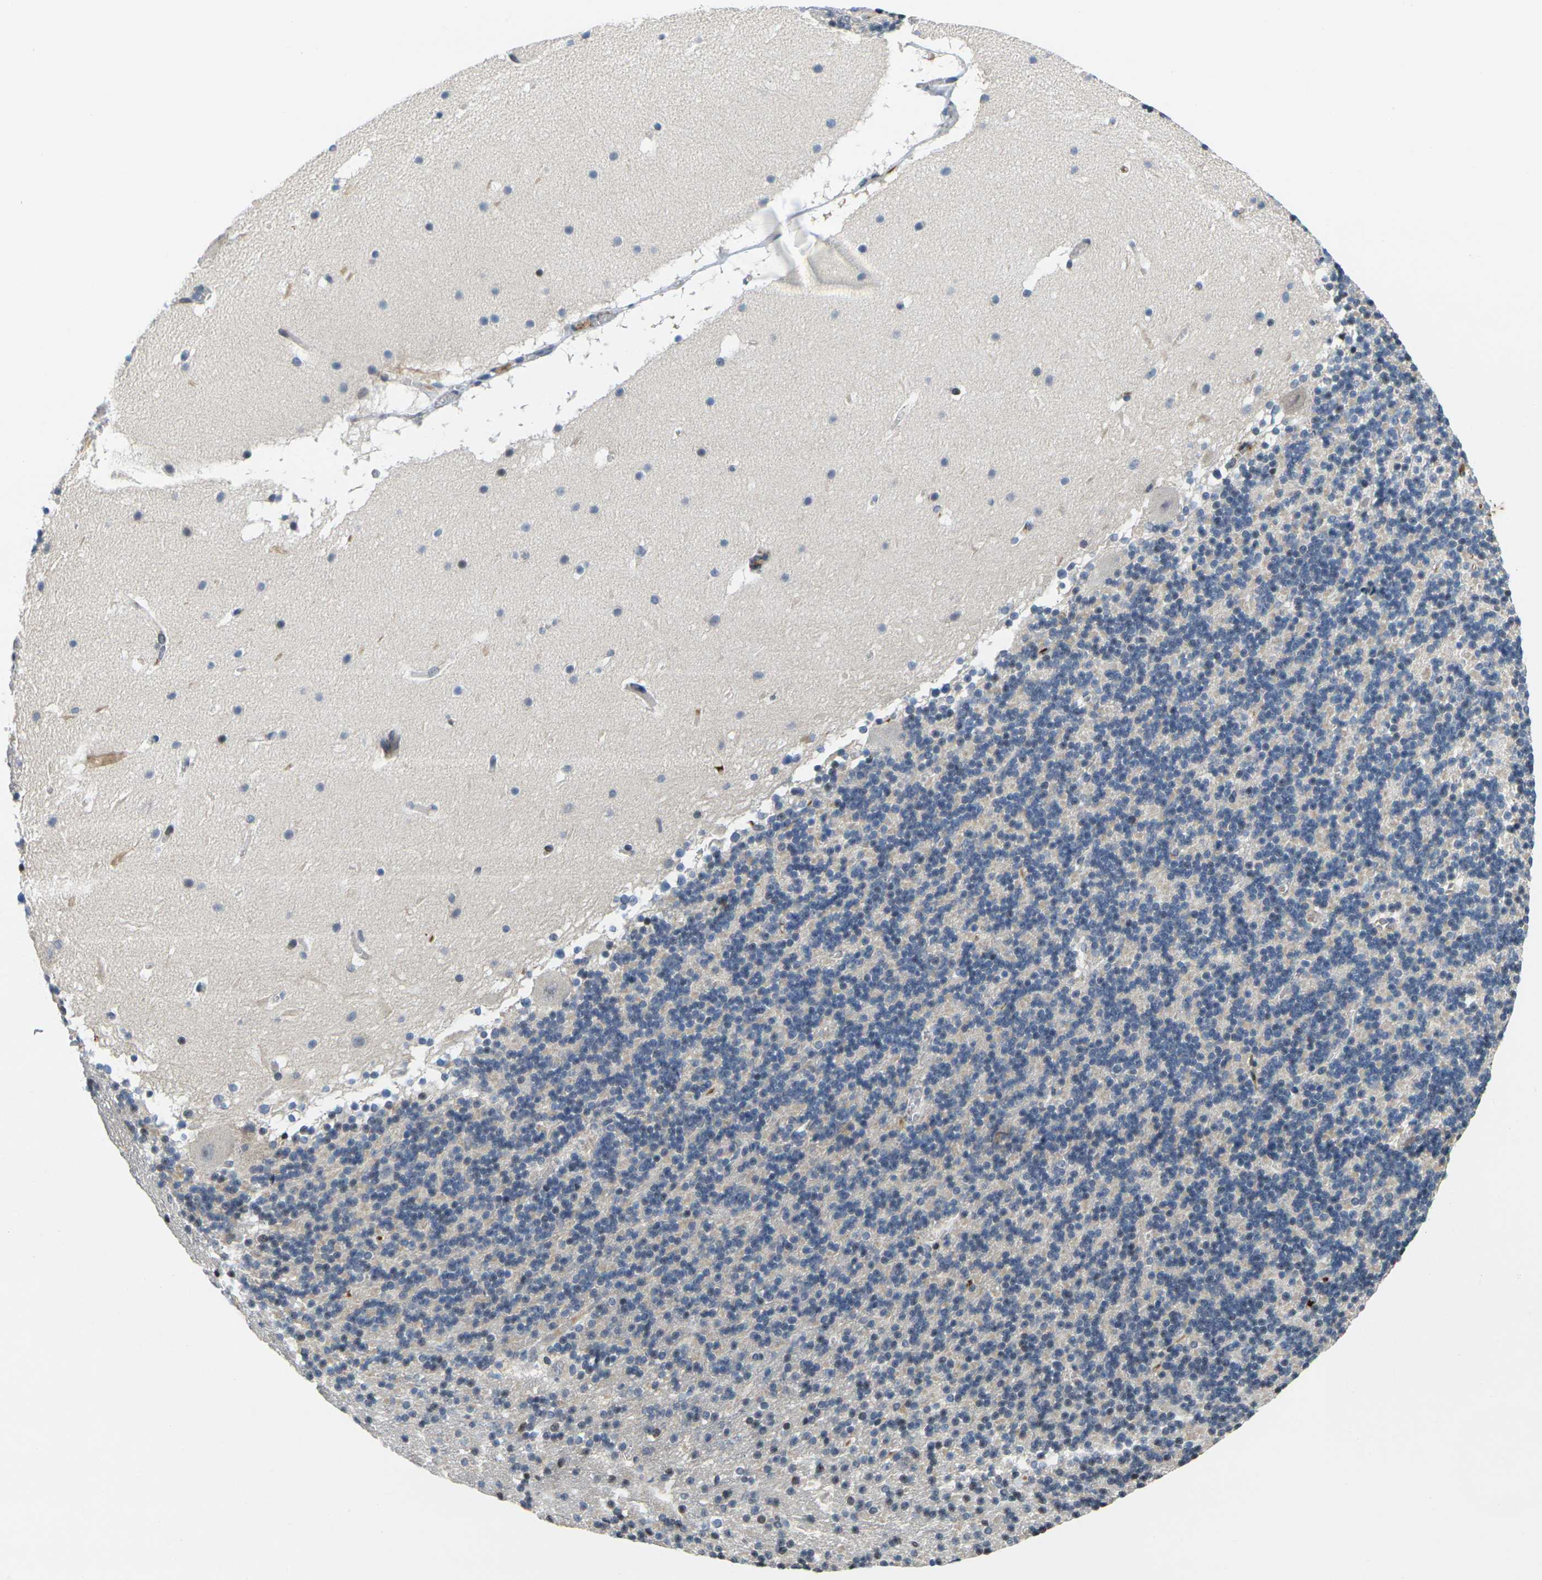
{"staining": {"intensity": "negative", "quantity": "none", "location": "none"}, "tissue": "cerebellum", "cell_type": "Cells in granular layer", "image_type": "normal", "snomed": [{"axis": "morphology", "description": "Normal tissue, NOS"}, {"axis": "topography", "description": "Cerebellum"}], "caption": "The image reveals no significant expression in cells in granular layer of cerebellum. (DAB immunohistochemistry, high magnification).", "gene": "C1QC", "patient": {"sex": "male", "age": 45}}